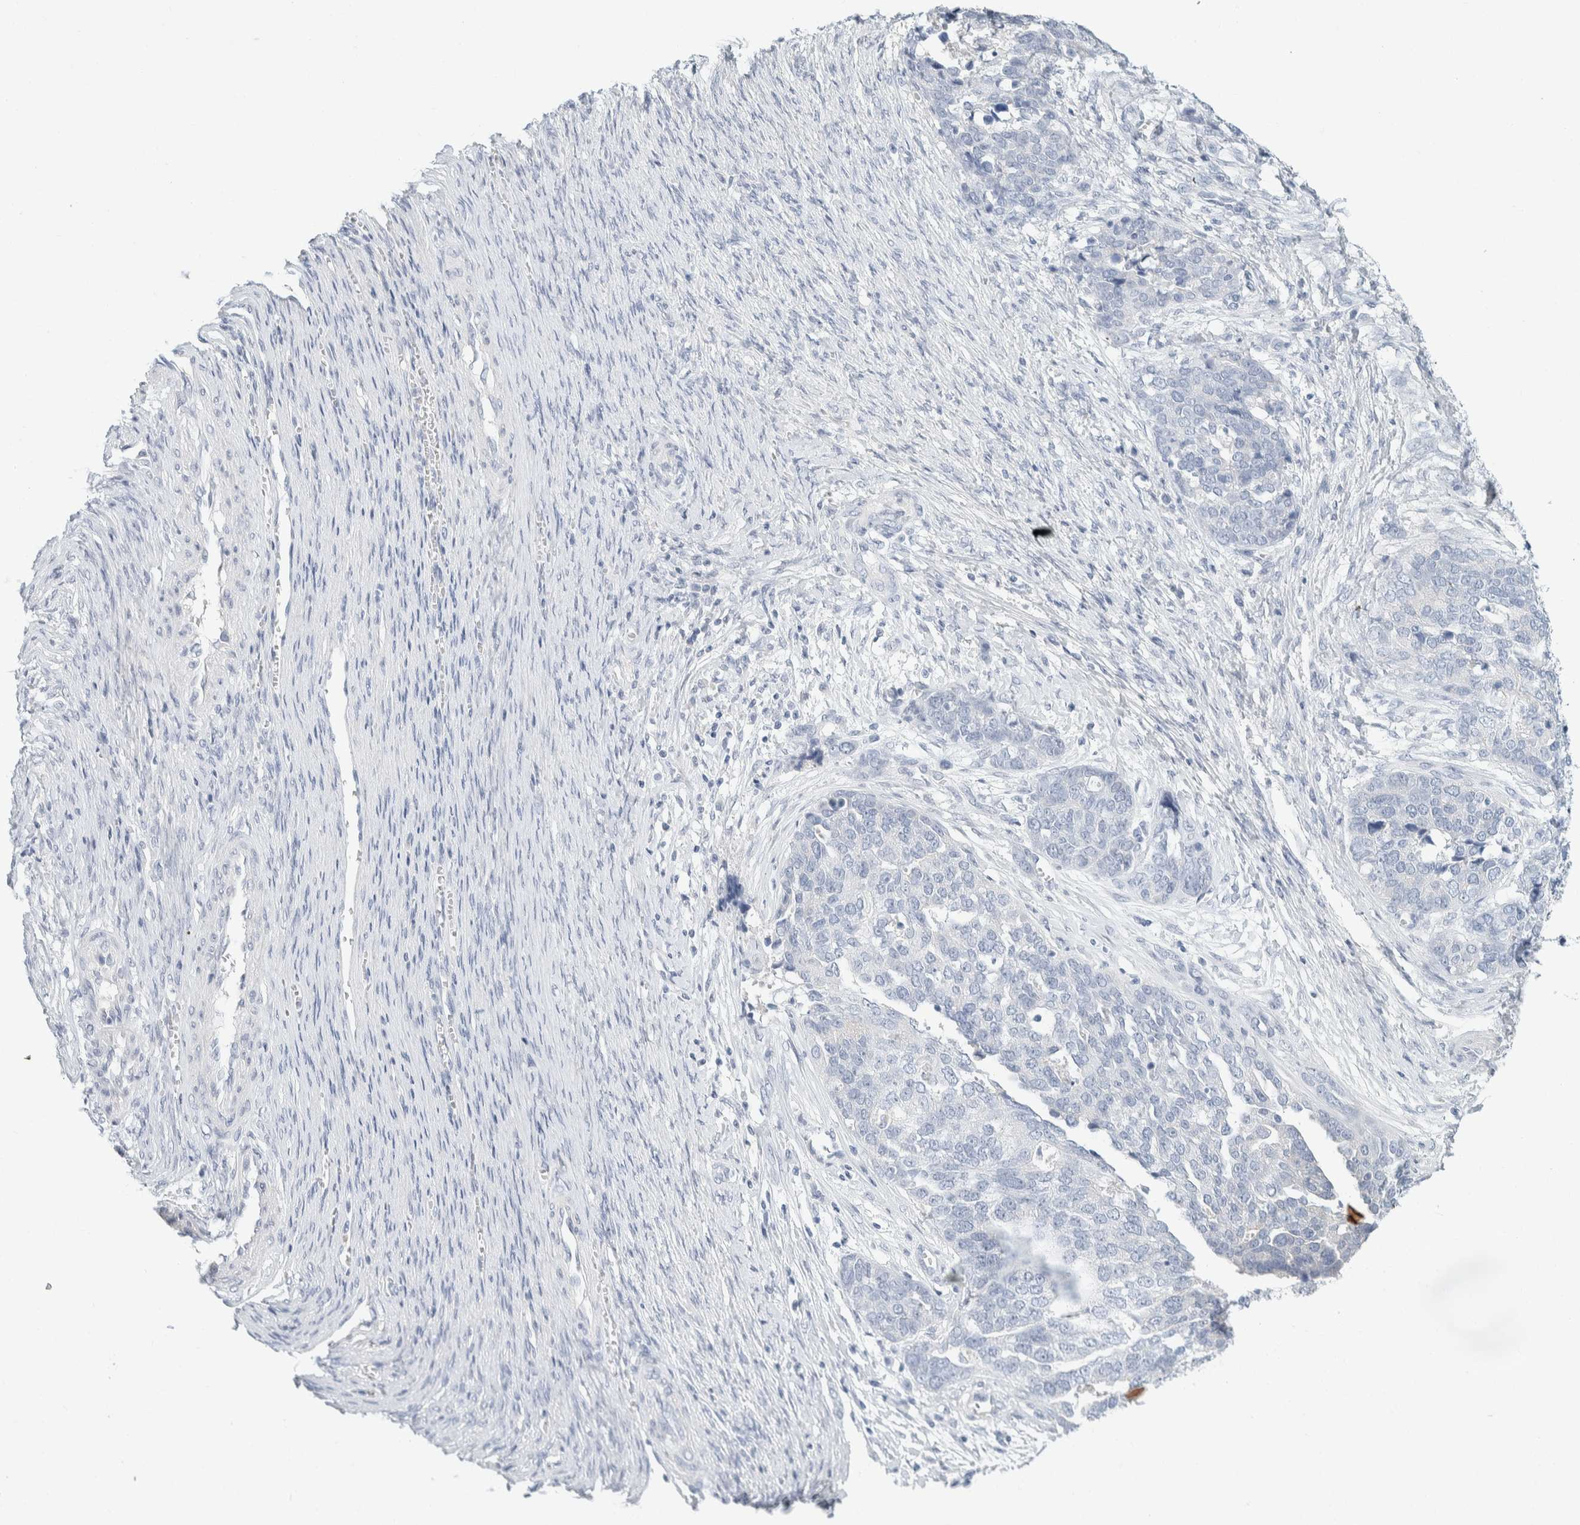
{"staining": {"intensity": "negative", "quantity": "none", "location": "none"}, "tissue": "ovarian cancer", "cell_type": "Tumor cells", "image_type": "cancer", "snomed": [{"axis": "morphology", "description": "Cystadenocarcinoma, serous, NOS"}, {"axis": "topography", "description": "Ovary"}], "caption": "Human ovarian cancer stained for a protein using IHC shows no positivity in tumor cells.", "gene": "ALOX12B", "patient": {"sex": "female", "age": 44}}